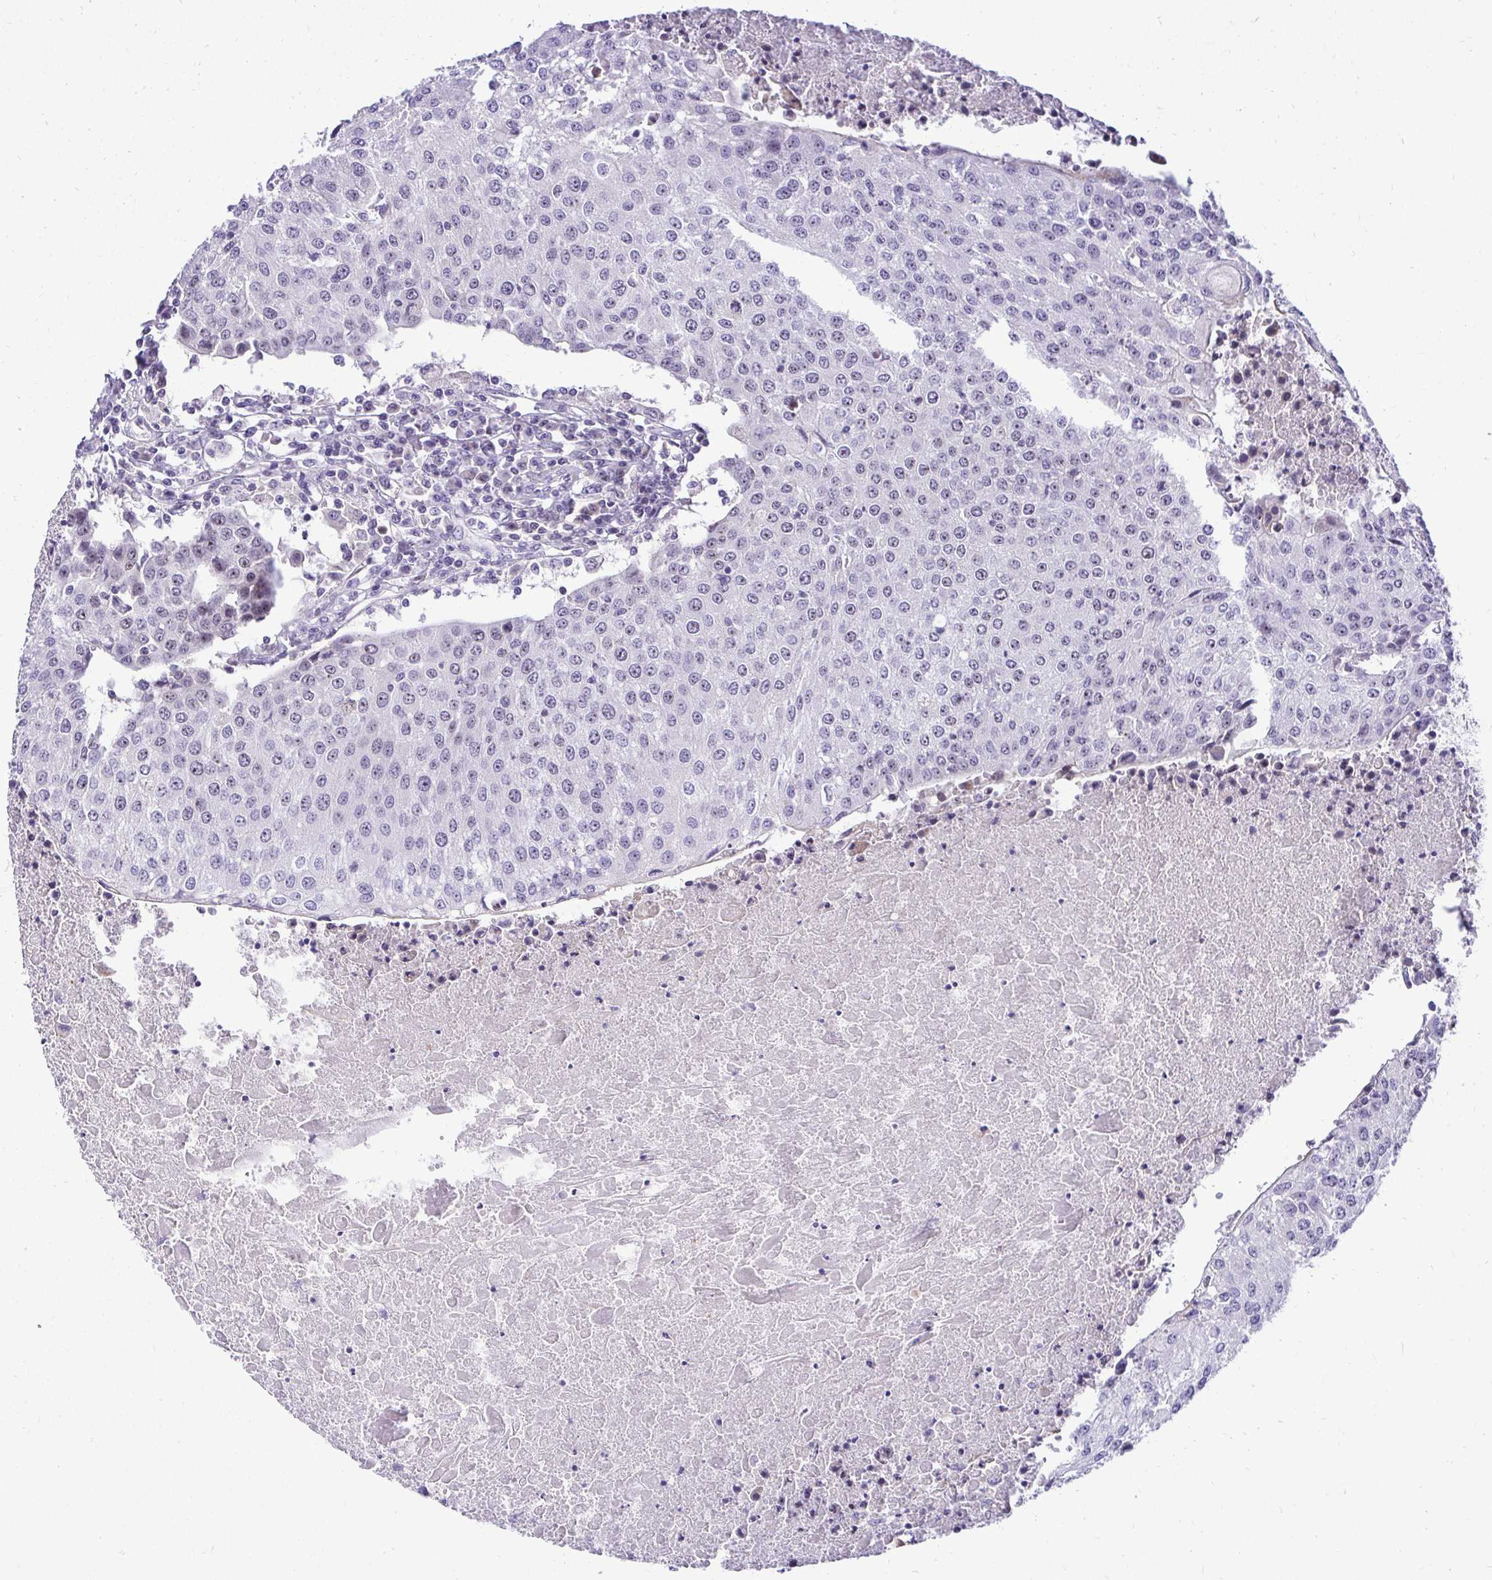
{"staining": {"intensity": "negative", "quantity": "none", "location": "none"}, "tissue": "urothelial cancer", "cell_type": "Tumor cells", "image_type": "cancer", "snomed": [{"axis": "morphology", "description": "Urothelial carcinoma, High grade"}, {"axis": "topography", "description": "Urinary bladder"}], "caption": "Immunohistochemistry photomicrograph of high-grade urothelial carcinoma stained for a protein (brown), which exhibits no positivity in tumor cells.", "gene": "NIFK", "patient": {"sex": "female", "age": 85}}